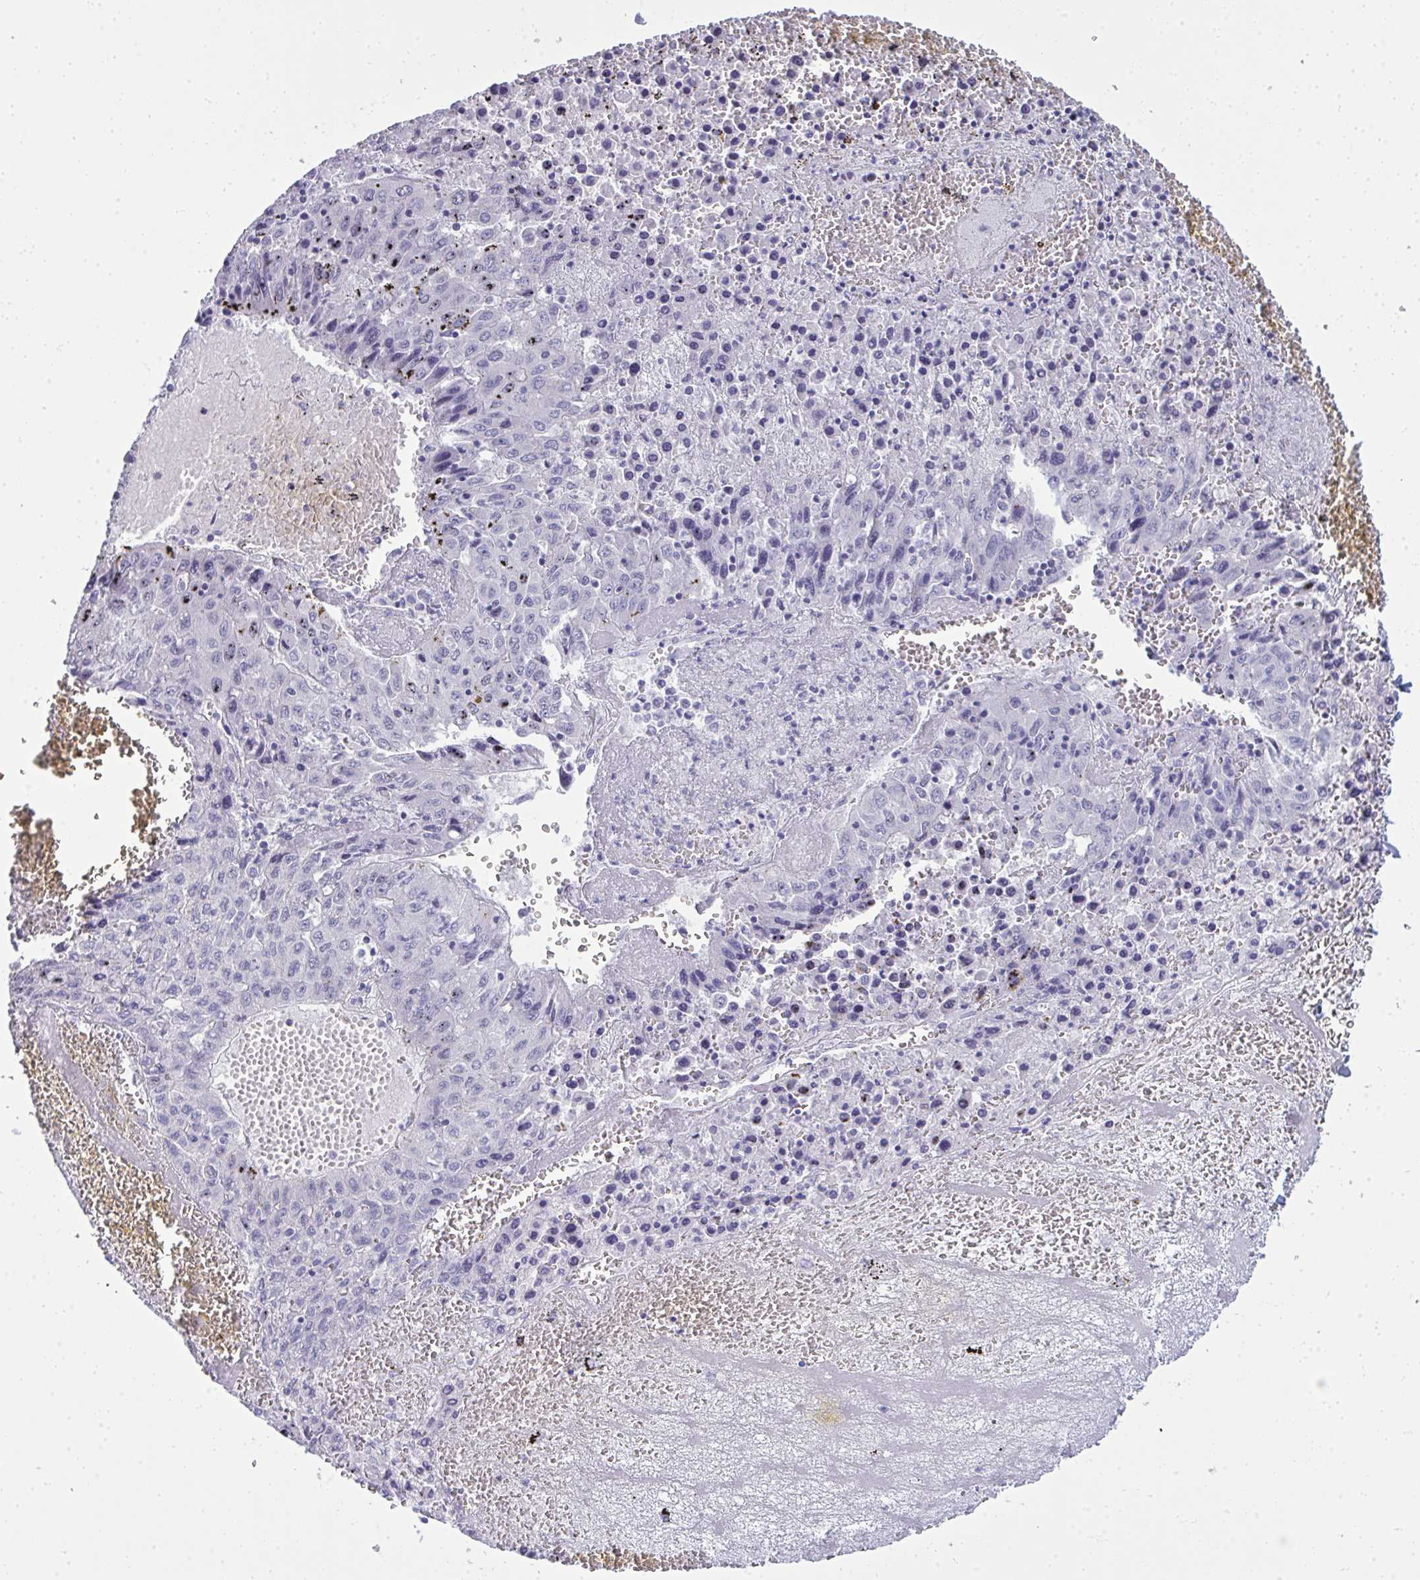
{"staining": {"intensity": "negative", "quantity": "none", "location": "none"}, "tissue": "liver cancer", "cell_type": "Tumor cells", "image_type": "cancer", "snomed": [{"axis": "morphology", "description": "Carcinoma, Hepatocellular, NOS"}, {"axis": "topography", "description": "Liver"}], "caption": "A photomicrograph of human liver cancer (hepatocellular carcinoma) is negative for staining in tumor cells.", "gene": "QDPR", "patient": {"sex": "female", "age": 53}}